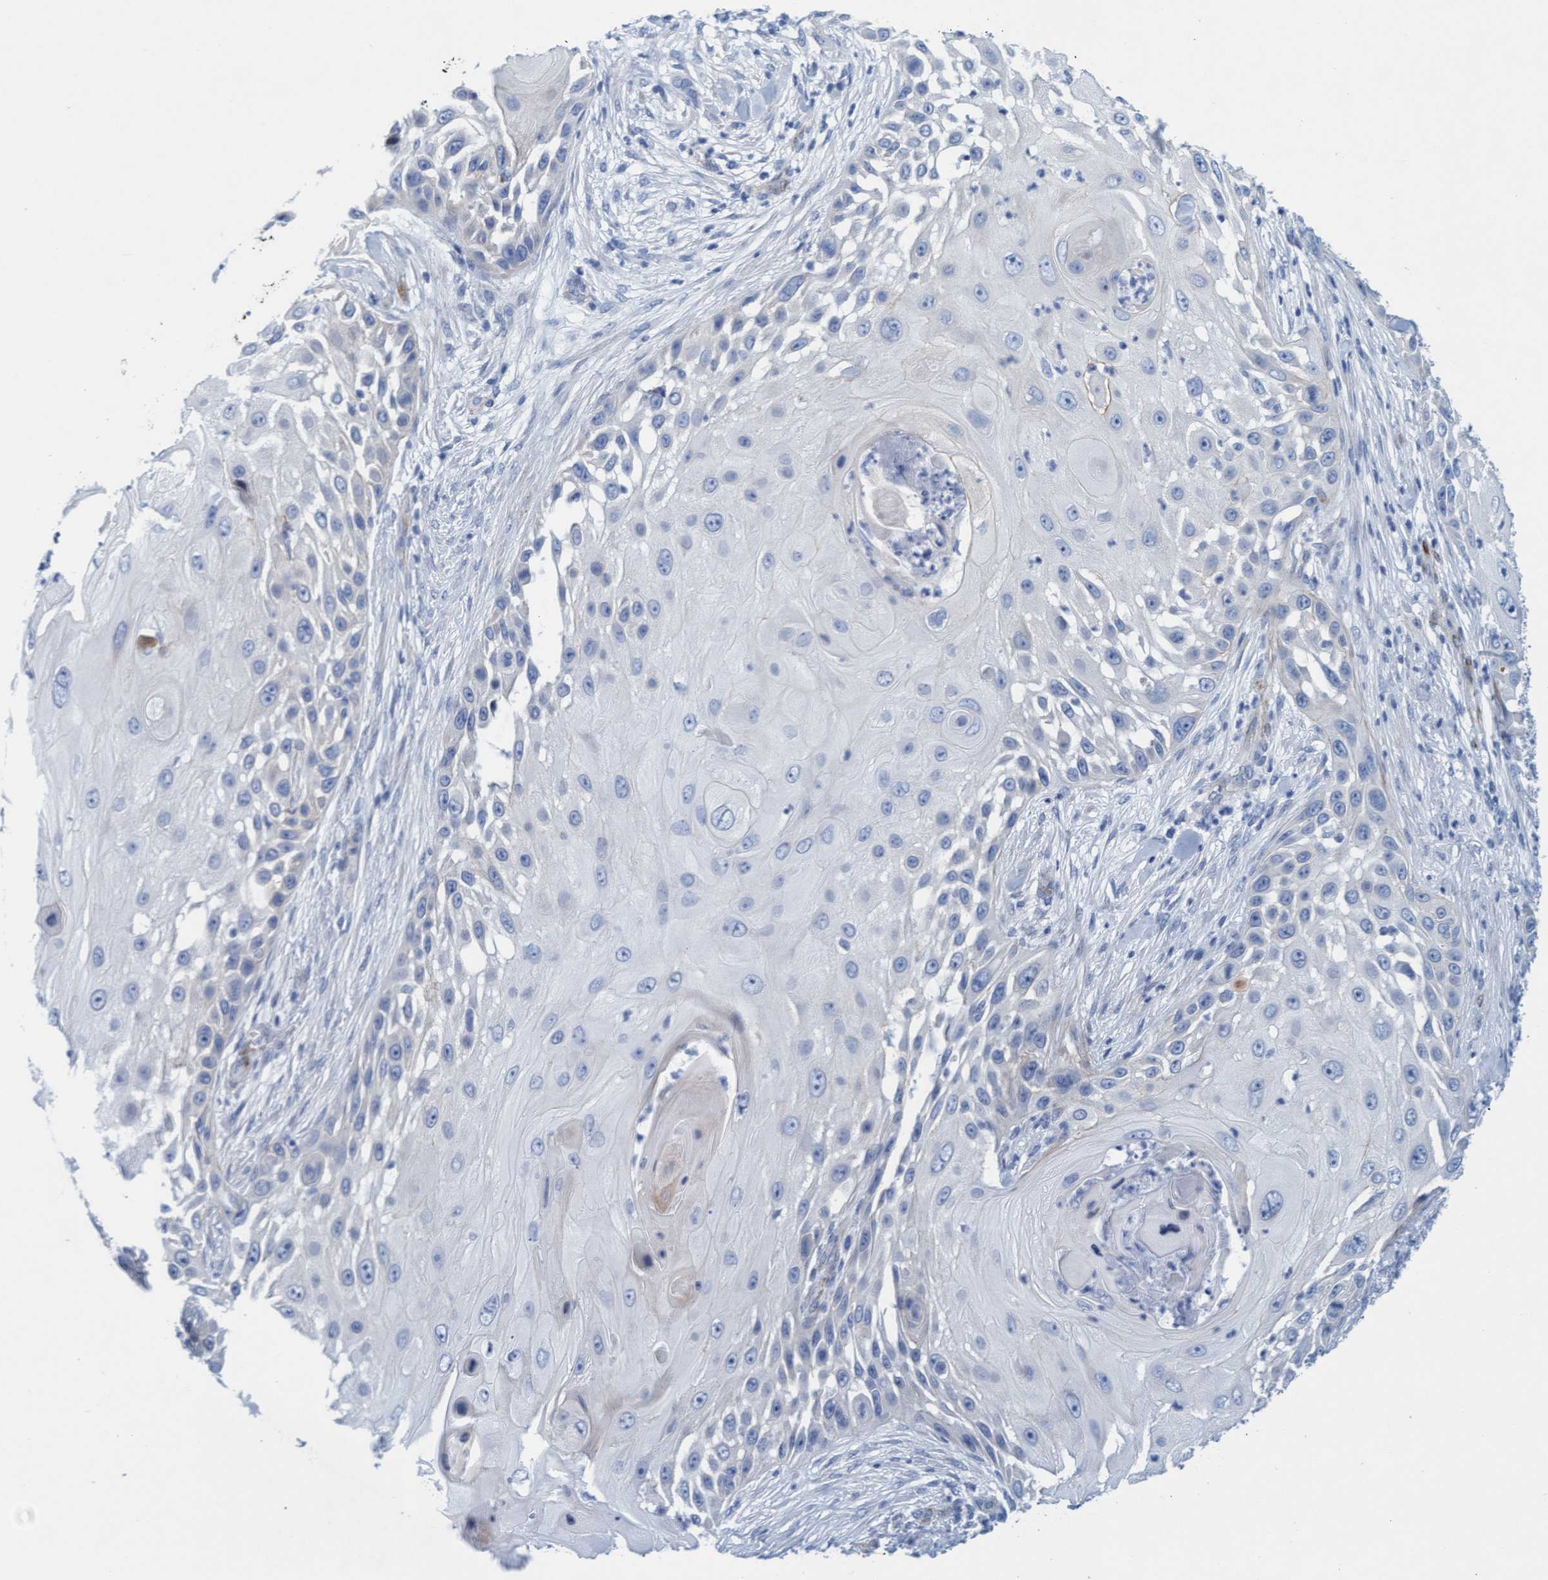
{"staining": {"intensity": "negative", "quantity": "none", "location": "none"}, "tissue": "skin cancer", "cell_type": "Tumor cells", "image_type": "cancer", "snomed": [{"axis": "morphology", "description": "Squamous cell carcinoma, NOS"}, {"axis": "topography", "description": "Skin"}], "caption": "Immunohistochemical staining of human squamous cell carcinoma (skin) shows no significant expression in tumor cells.", "gene": "MTFR1", "patient": {"sex": "female", "age": 44}}